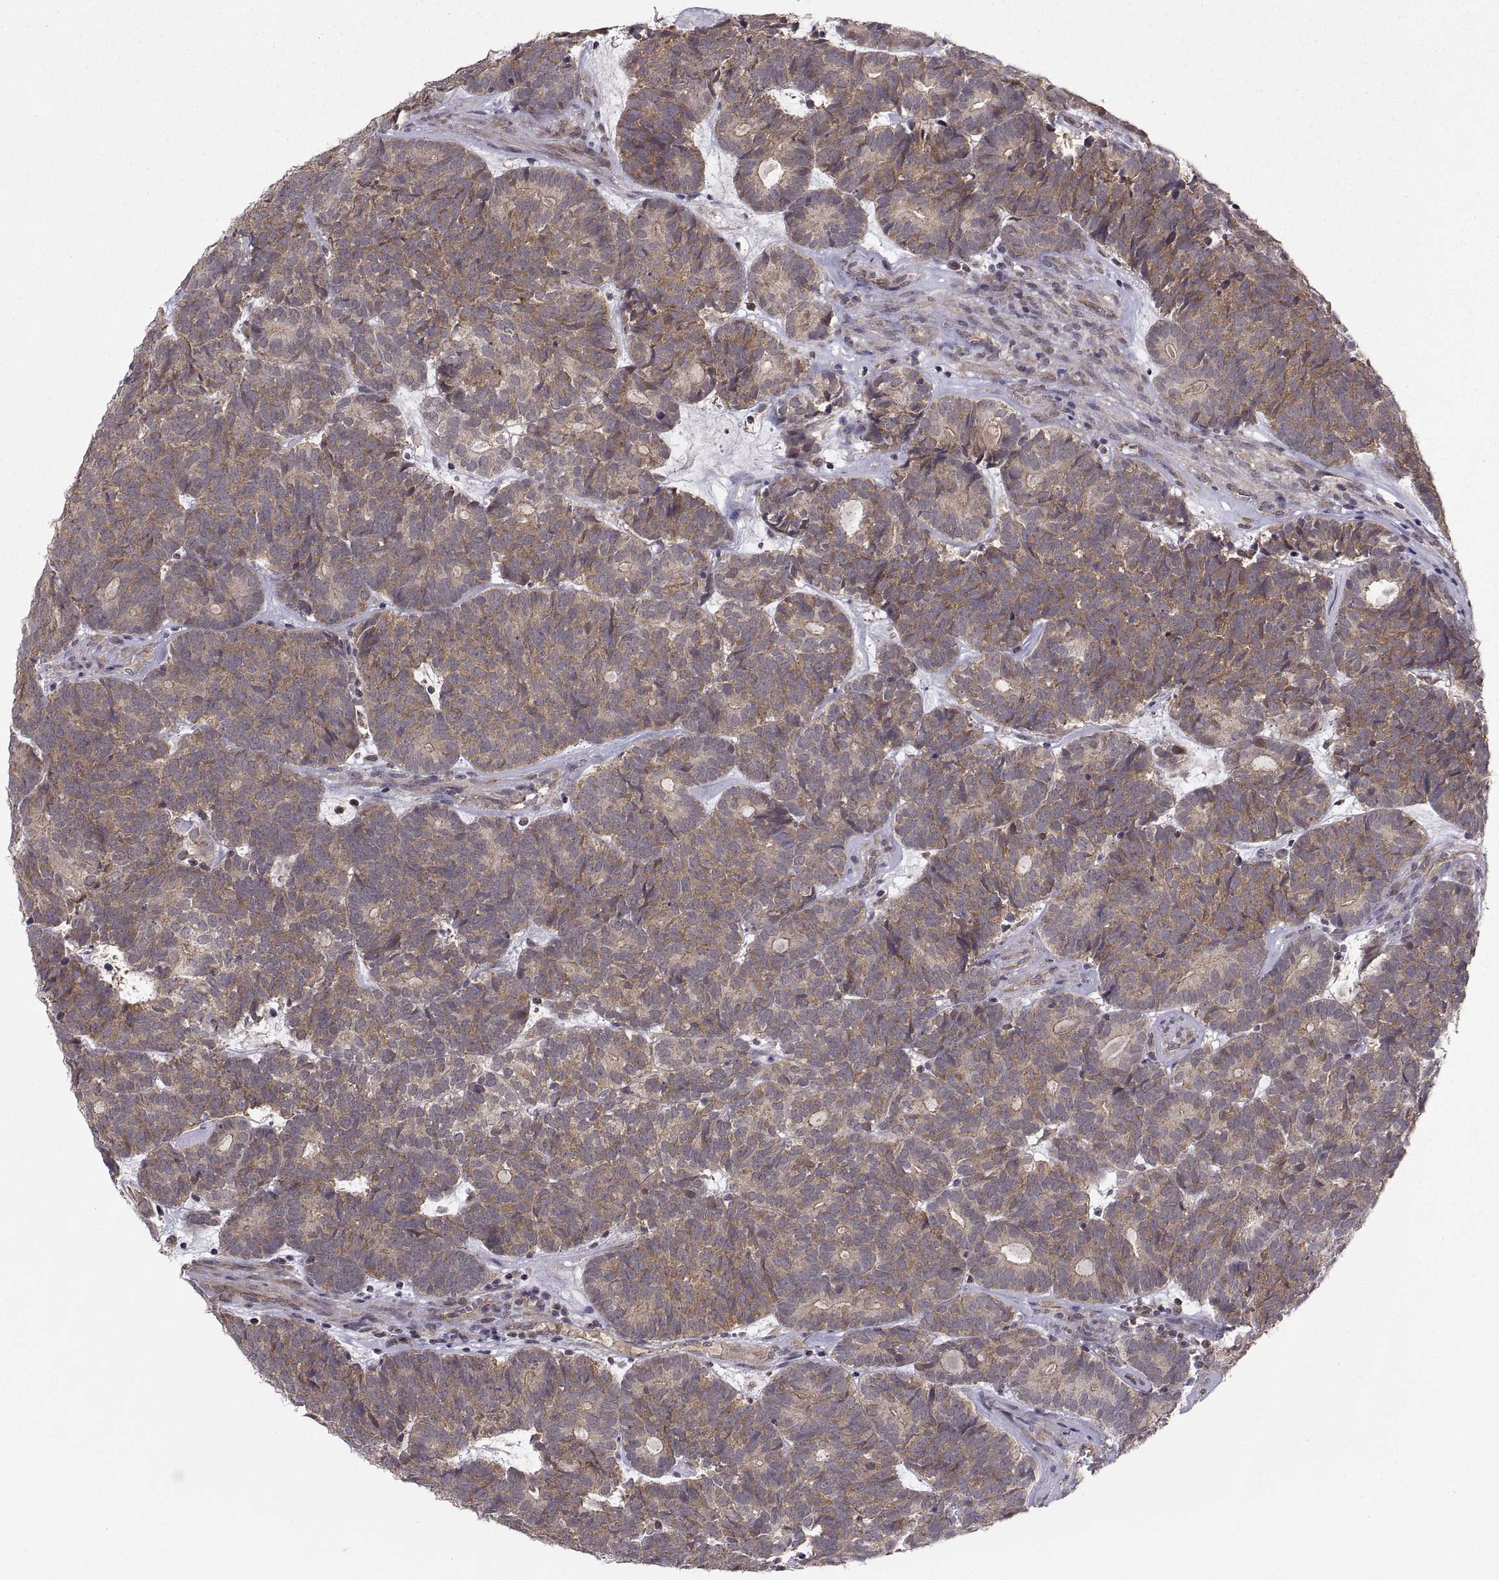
{"staining": {"intensity": "moderate", "quantity": "<25%", "location": "cytoplasmic/membranous"}, "tissue": "head and neck cancer", "cell_type": "Tumor cells", "image_type": "cancer", "snomed": [{"axis": "morphology", "description": "Adenocarcinoma, NOS"}, {"axis": "topography", "description": "Head-Neck"}], "caption": "Approximately <25% of tumor cells in human head and neck cancer (adenocarcinoma) show moderate cytoplasmic/membranous protein staining as visualized by brown immunohistochemical staining.", "gene": "ABL2", "patient": {"sex": "female", "age": 81}}